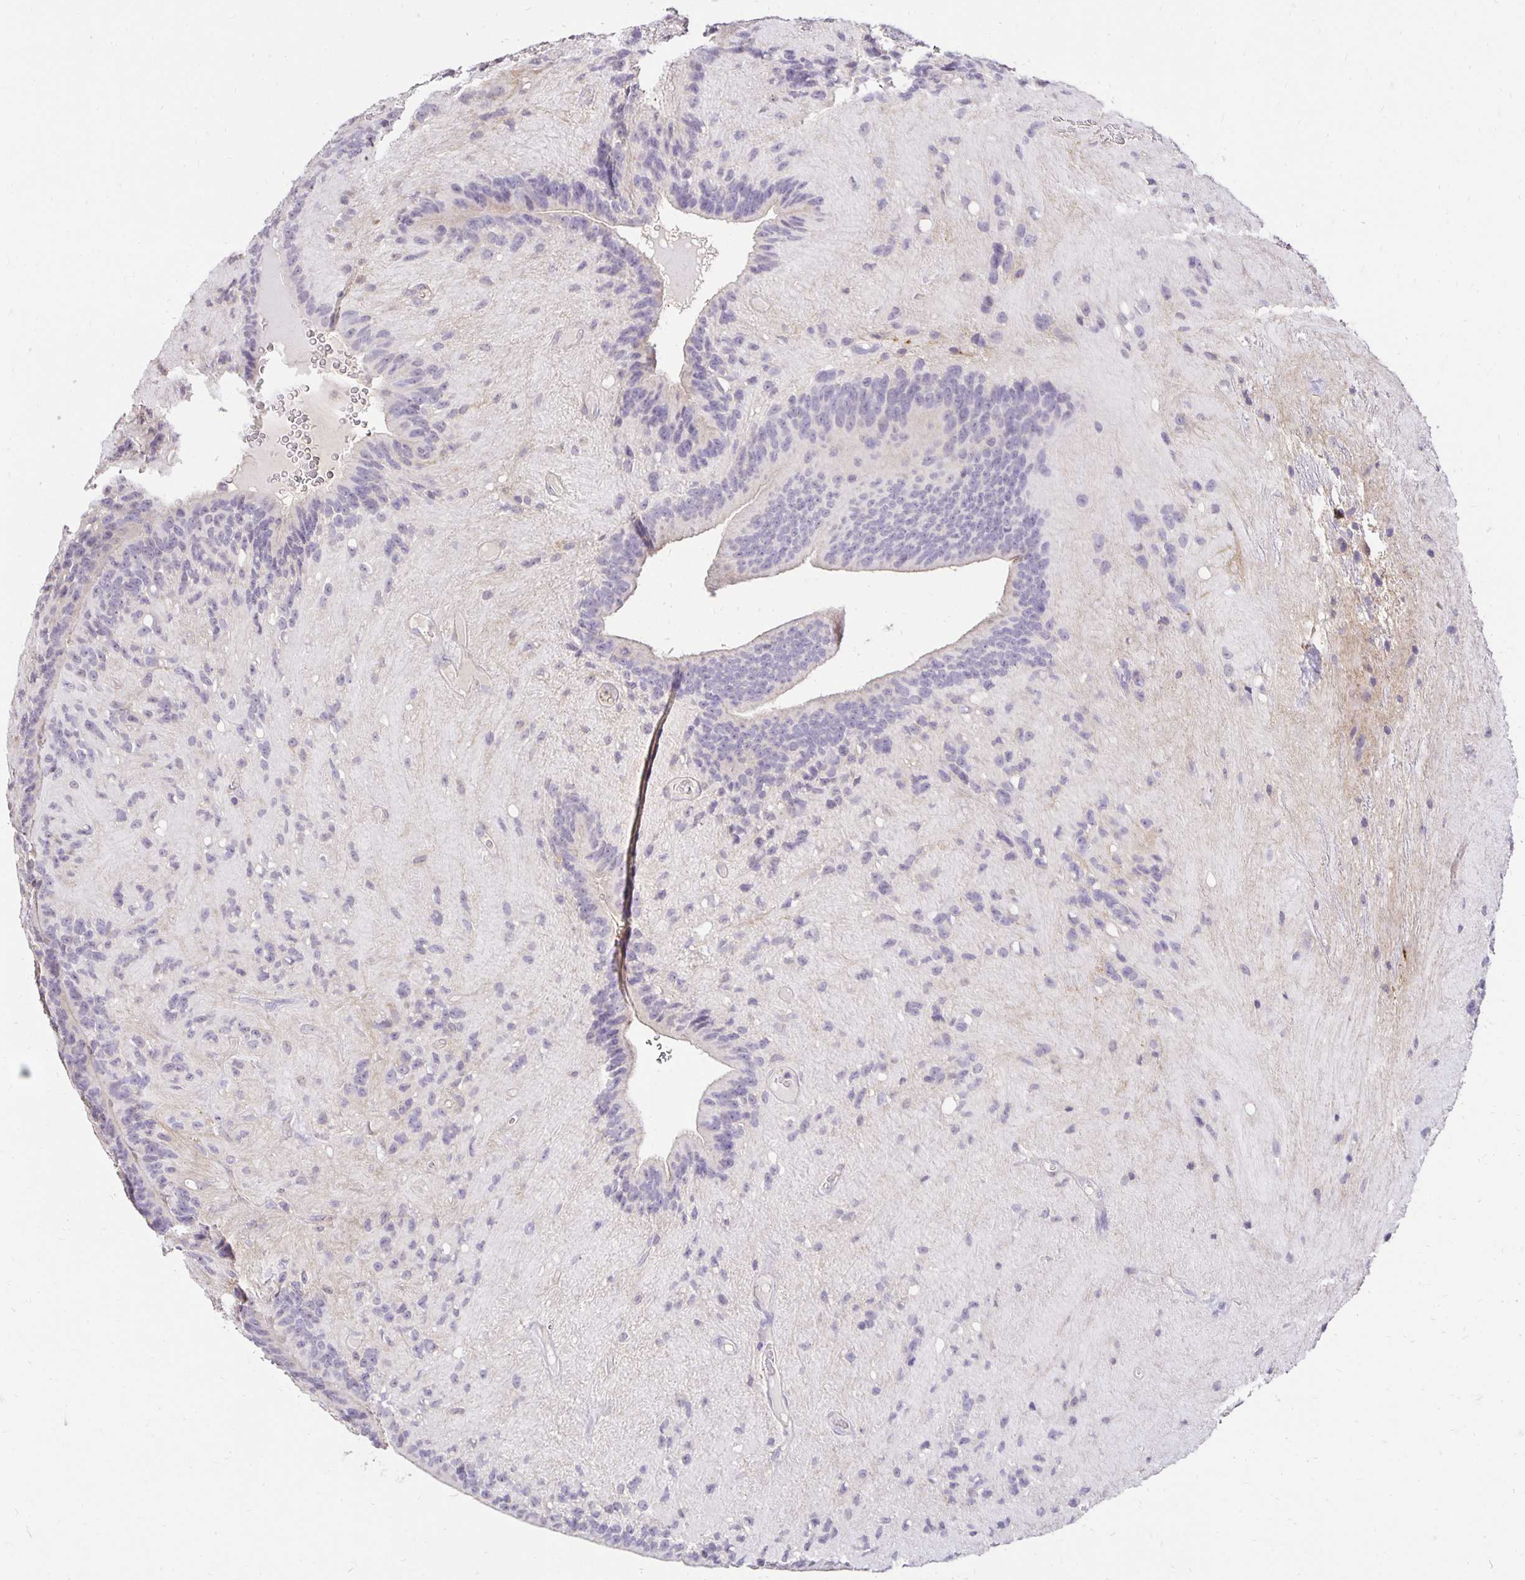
{"staining": {"intensity": "negative", "quantity": "none", "location": "none"}, "tissue": "glioma", "cell_type": "Tumor cells", "image_type": "cancer", "snomed": [{"axis": "morphology", "description": "Glioma, malignant, Low grade"}, {"axis": "topography", "description": "Brain"}], "caption": "This photomicrograph is of malignant low-grade glioma stained with immunohistochemistry (IHC) to label a protein in brown with the nuclei are counter-stained blue. There is no expression in tumor cells.", "gene": "PNPLA3", "patient": {"sex": "male", "age": 31}}